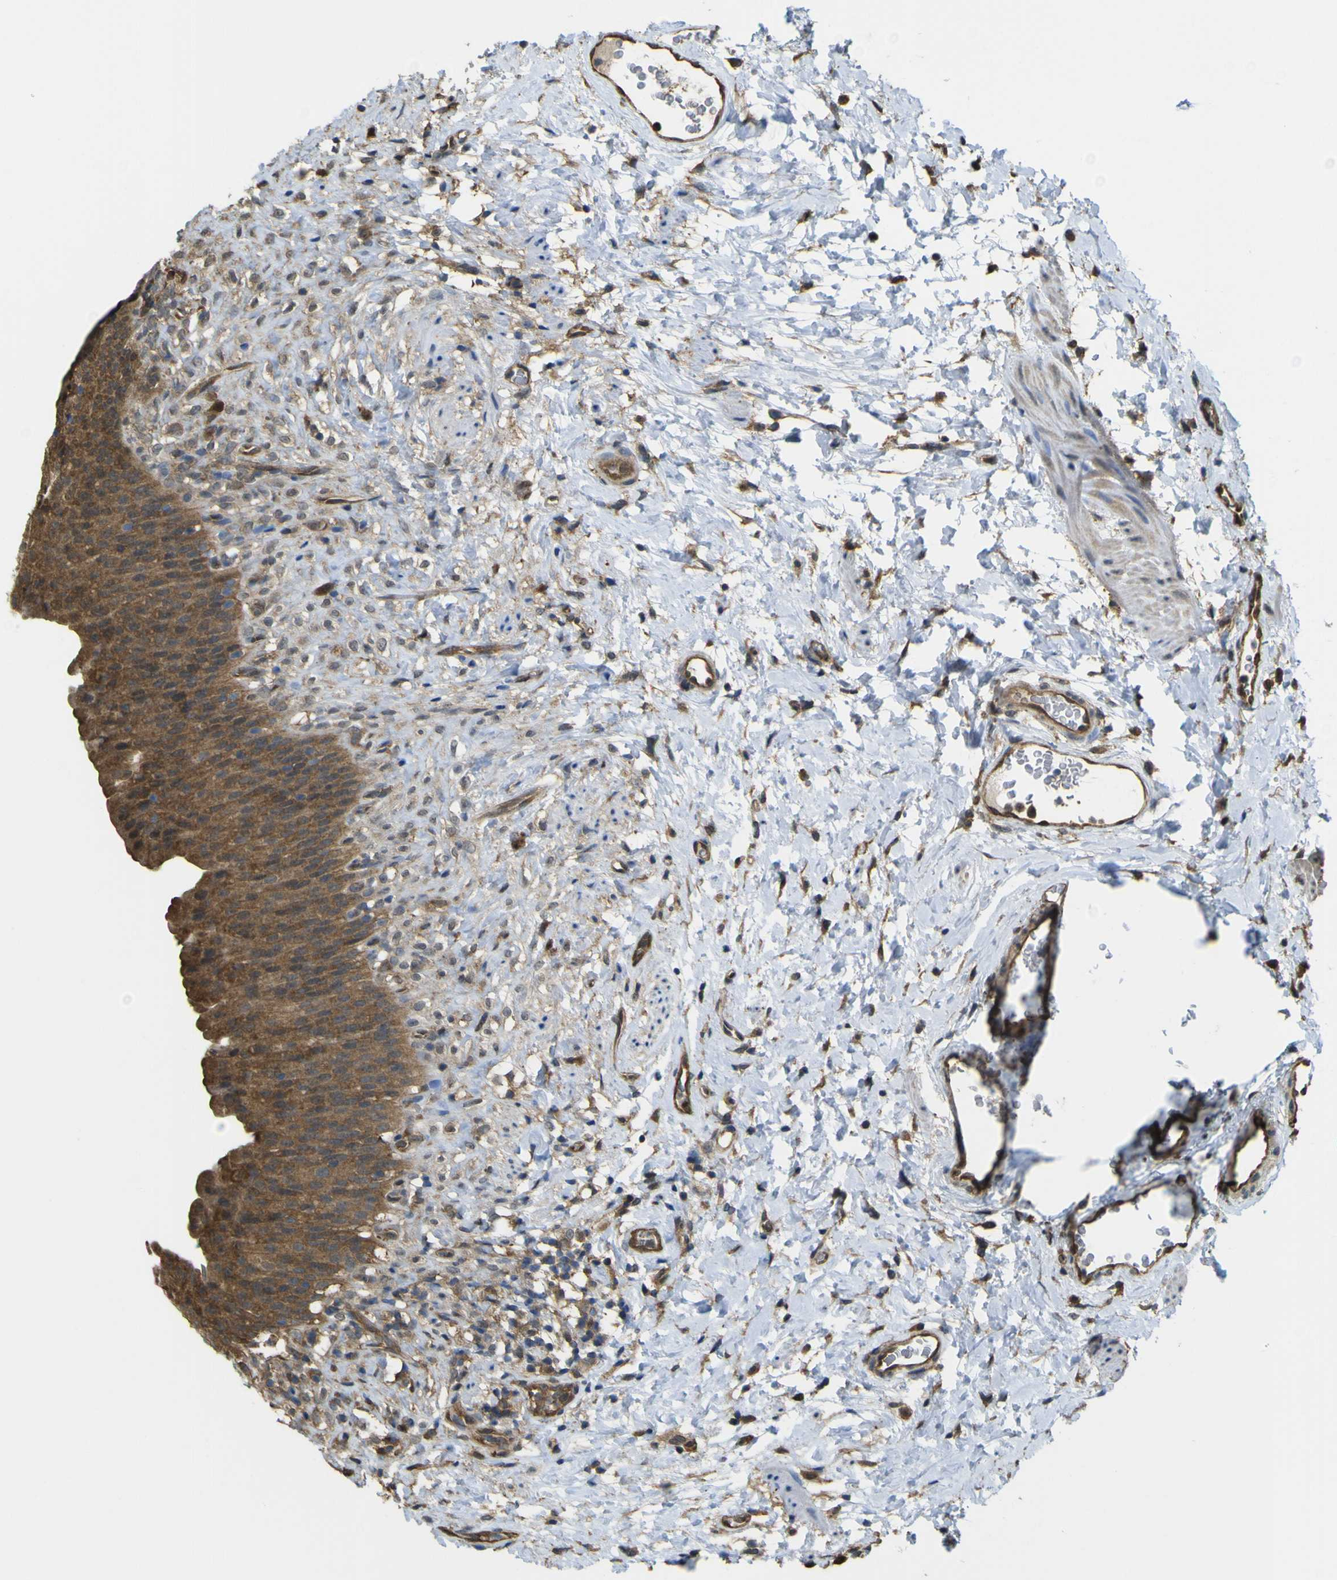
{"staining": {"intensity": "strong", "quantity": ">75%", "location": "cytoplasmic/membranous,nuclear"}, "tissue": "urinary bladder", "cell_type": "Urothelial cells", "image_type": "normal", "snomed": [{"axis": "morphology", "description": "Normal tissue, NOS"}, {"axis": "topography", "description": "Urinary bladder"}], "caption": "Immunohistochemistry (DAB (3,3'-diaminobenzidine)) staining of benign urinary bladder demonstrates strong cytoplasmic/membranous,nuclear protein staining in about >75% of urothelial cells.", "gene": "YWHAG", "patient": {"sex": "female", "age": 79}}